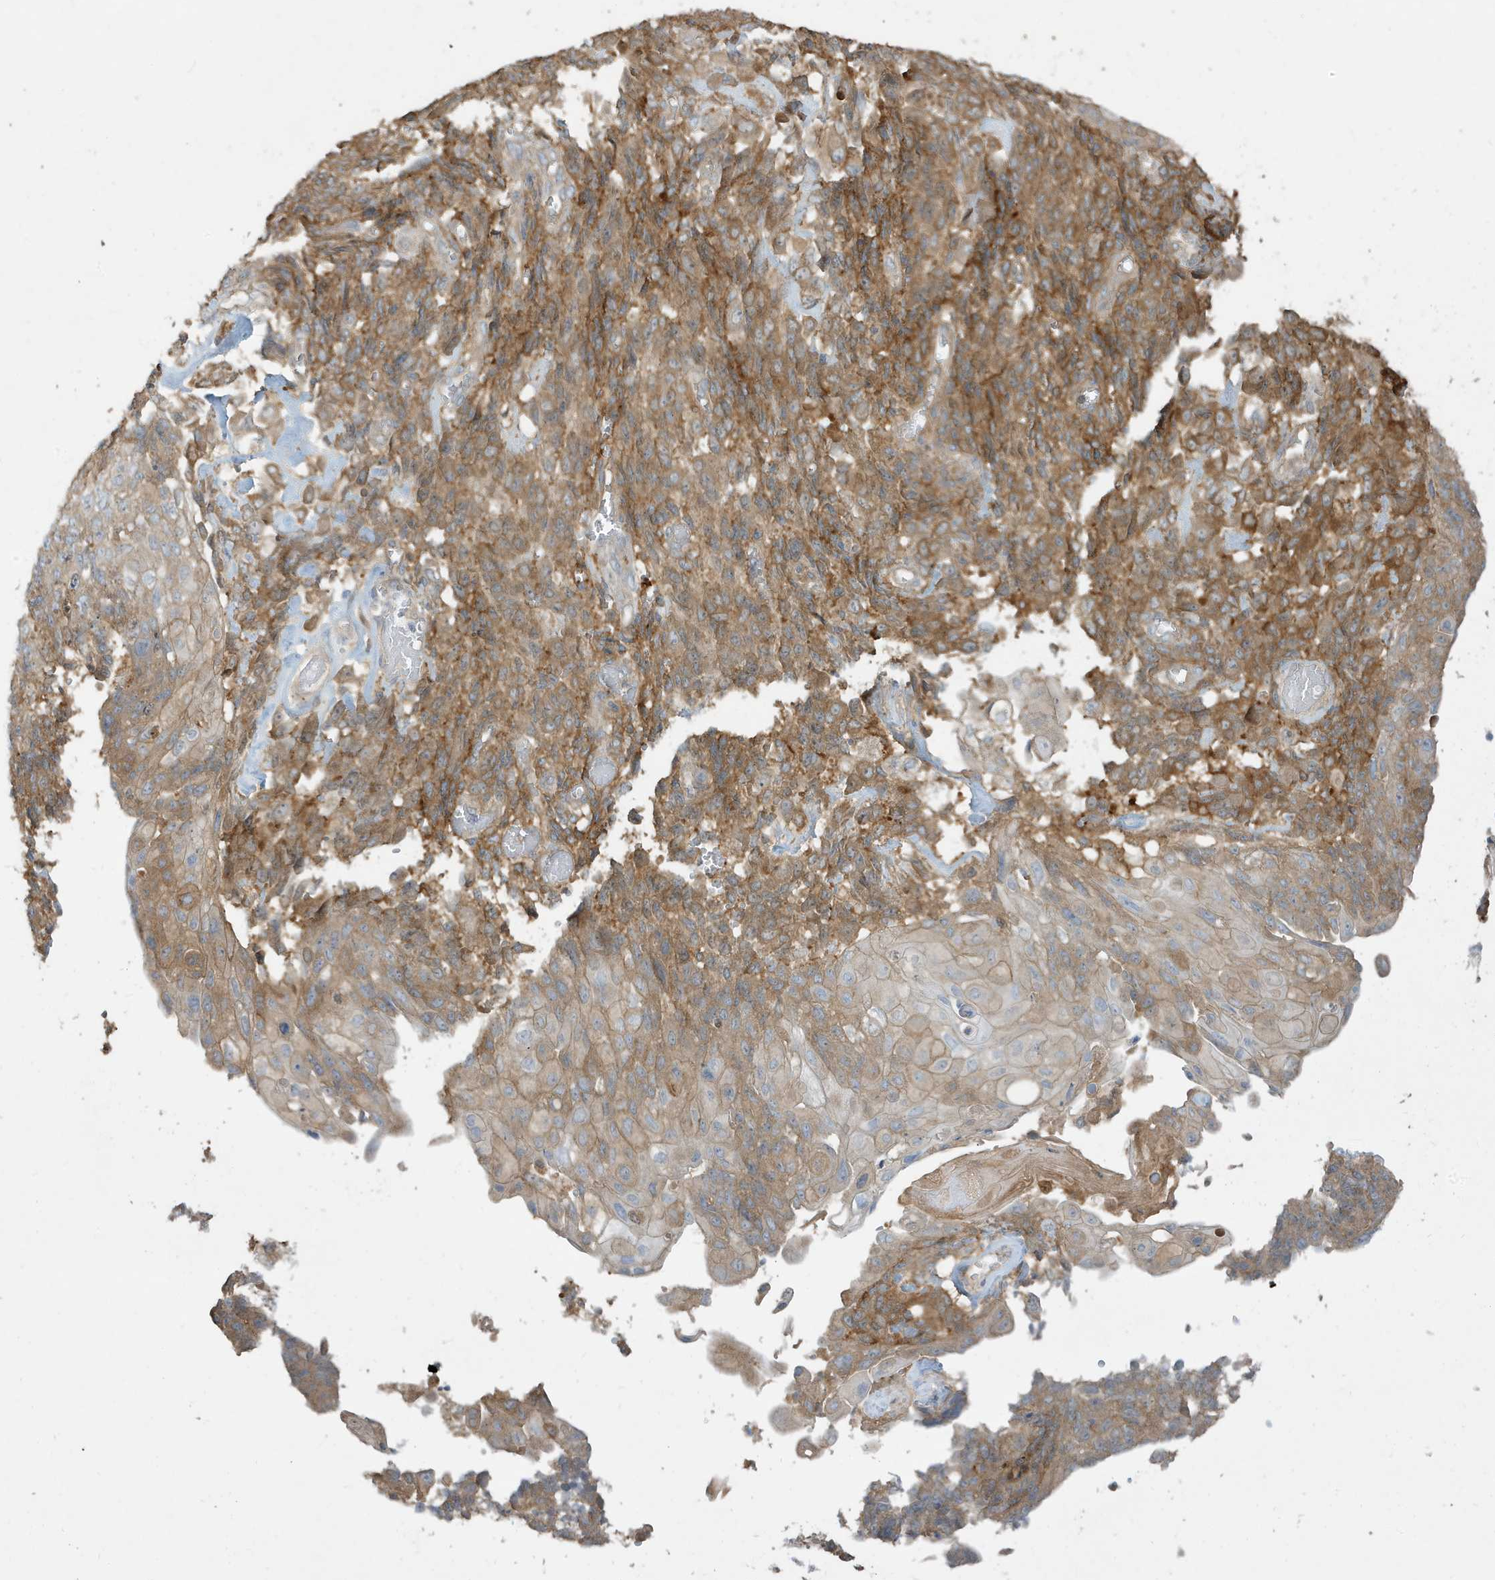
{"staining": {"intensity": "weak", "quantity": "<25%", "location": "cytoplasmic/membranous"}, "tissue": "endometrial cancer", "cell_type": "Tumor cells", "image_type": "cancer", "snomed": [{"axis": "morphology", "description": "Adenocarcinoma, NOS"}, {"axis": "topography", "description": "Endometrium"}], "caption": "Adenocarcinoma (endometrial) was stained to show a protein in brown. There is no significant staining in tumor cells.", "gene": "ABTB1", "patient": {"sex": "female", "age": 32}}